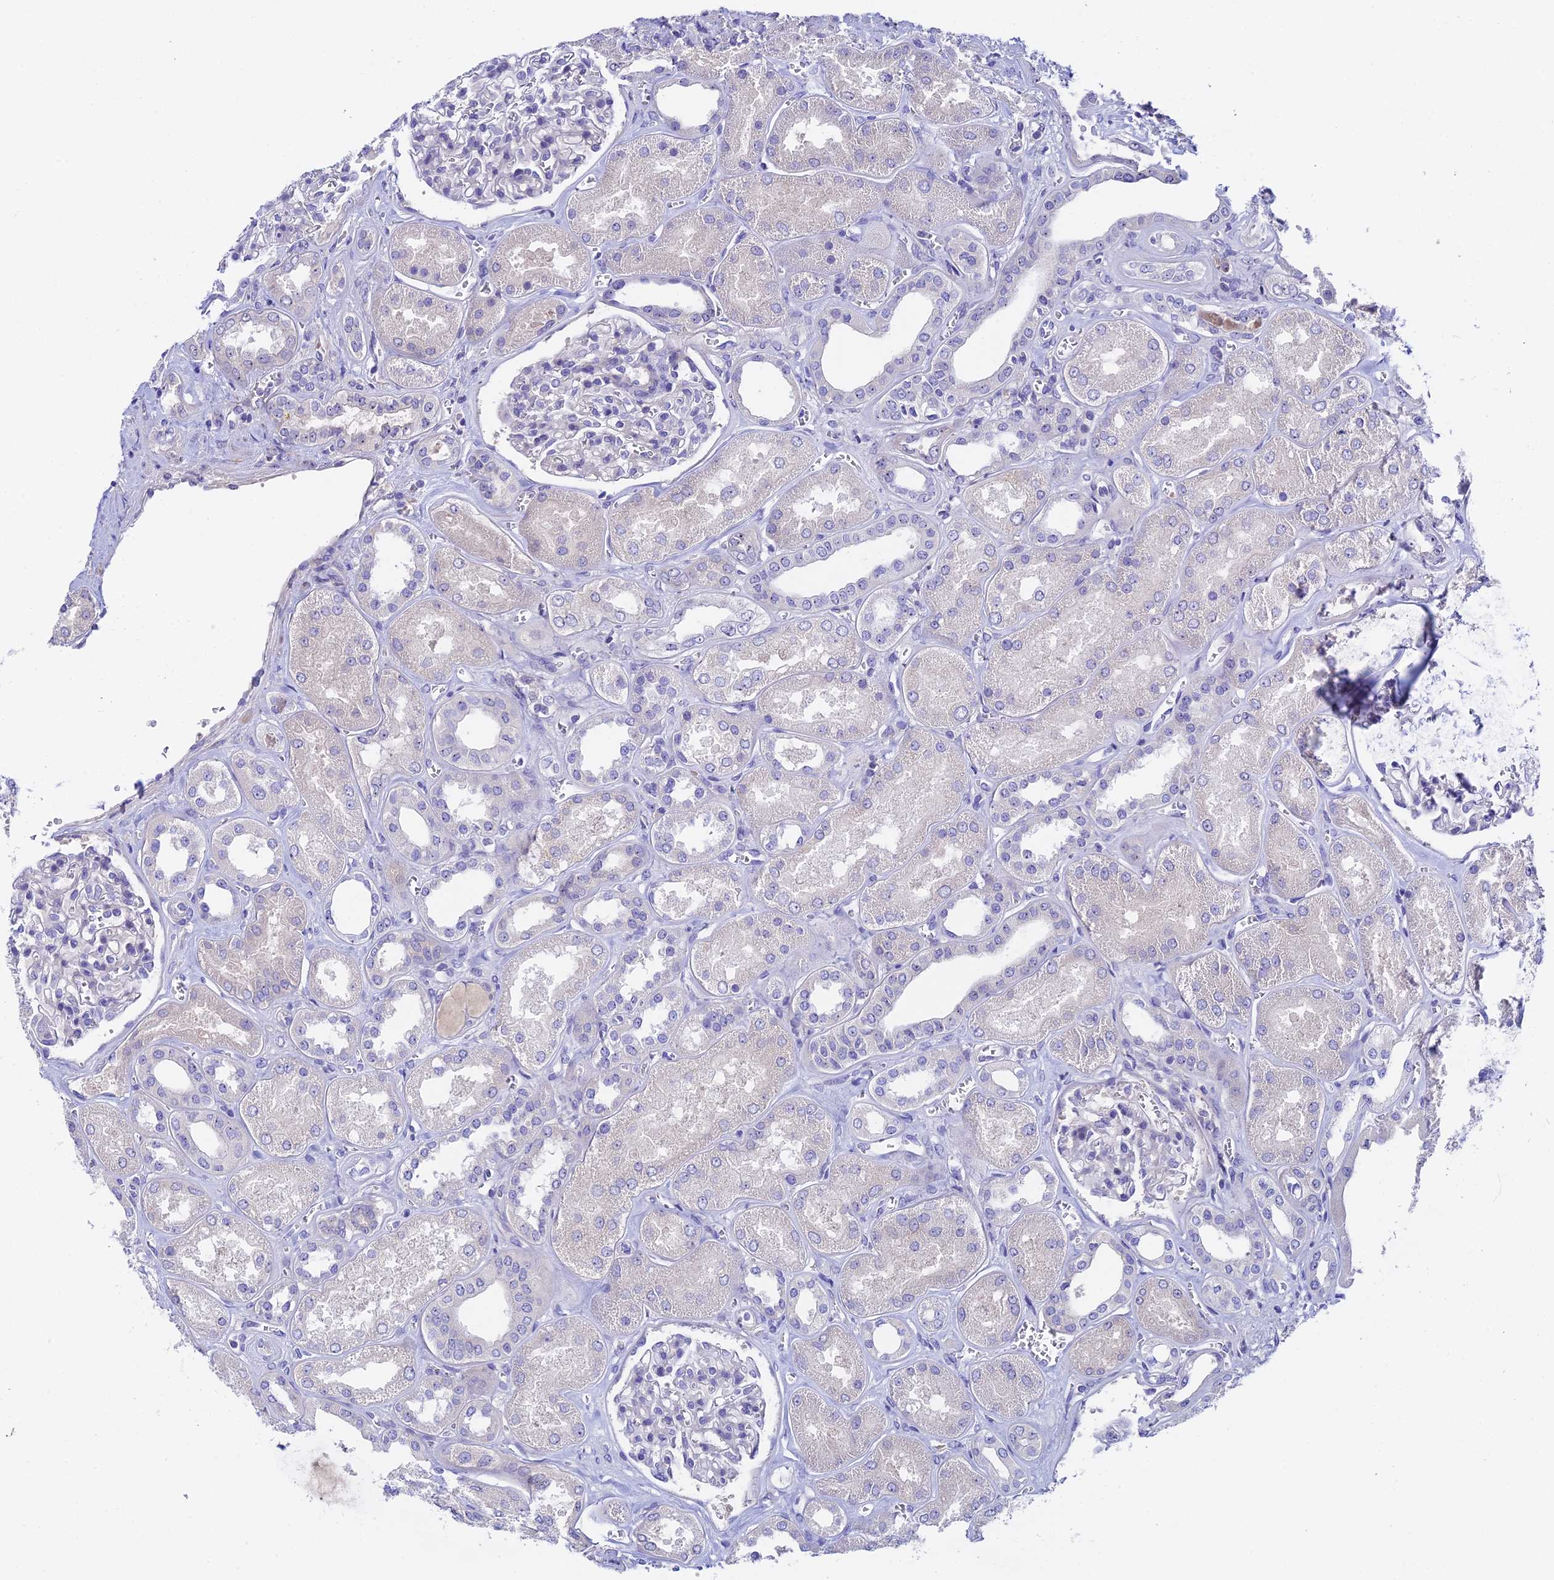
{"staining": {"intensity": "negative", "quantity": "none", "location": "none"}, "tissue": "kidney", "cell_type": "Cells in glomeruli", "image_type": "normal", "snomed": [{"axis": "morphology", "description": "Normal tissue, NOS"}, {"axis": "morphology", "description": "Adenocarcinoma, NOS"}, {"axis": "topography", "description": "Kidney"}], "caption": "This is an IHC histopathology image of benign kidney. There is no staining in cells in glomeruli.", "gene": "DUSP29", "patient": {"sex": "female", "age": 68}}